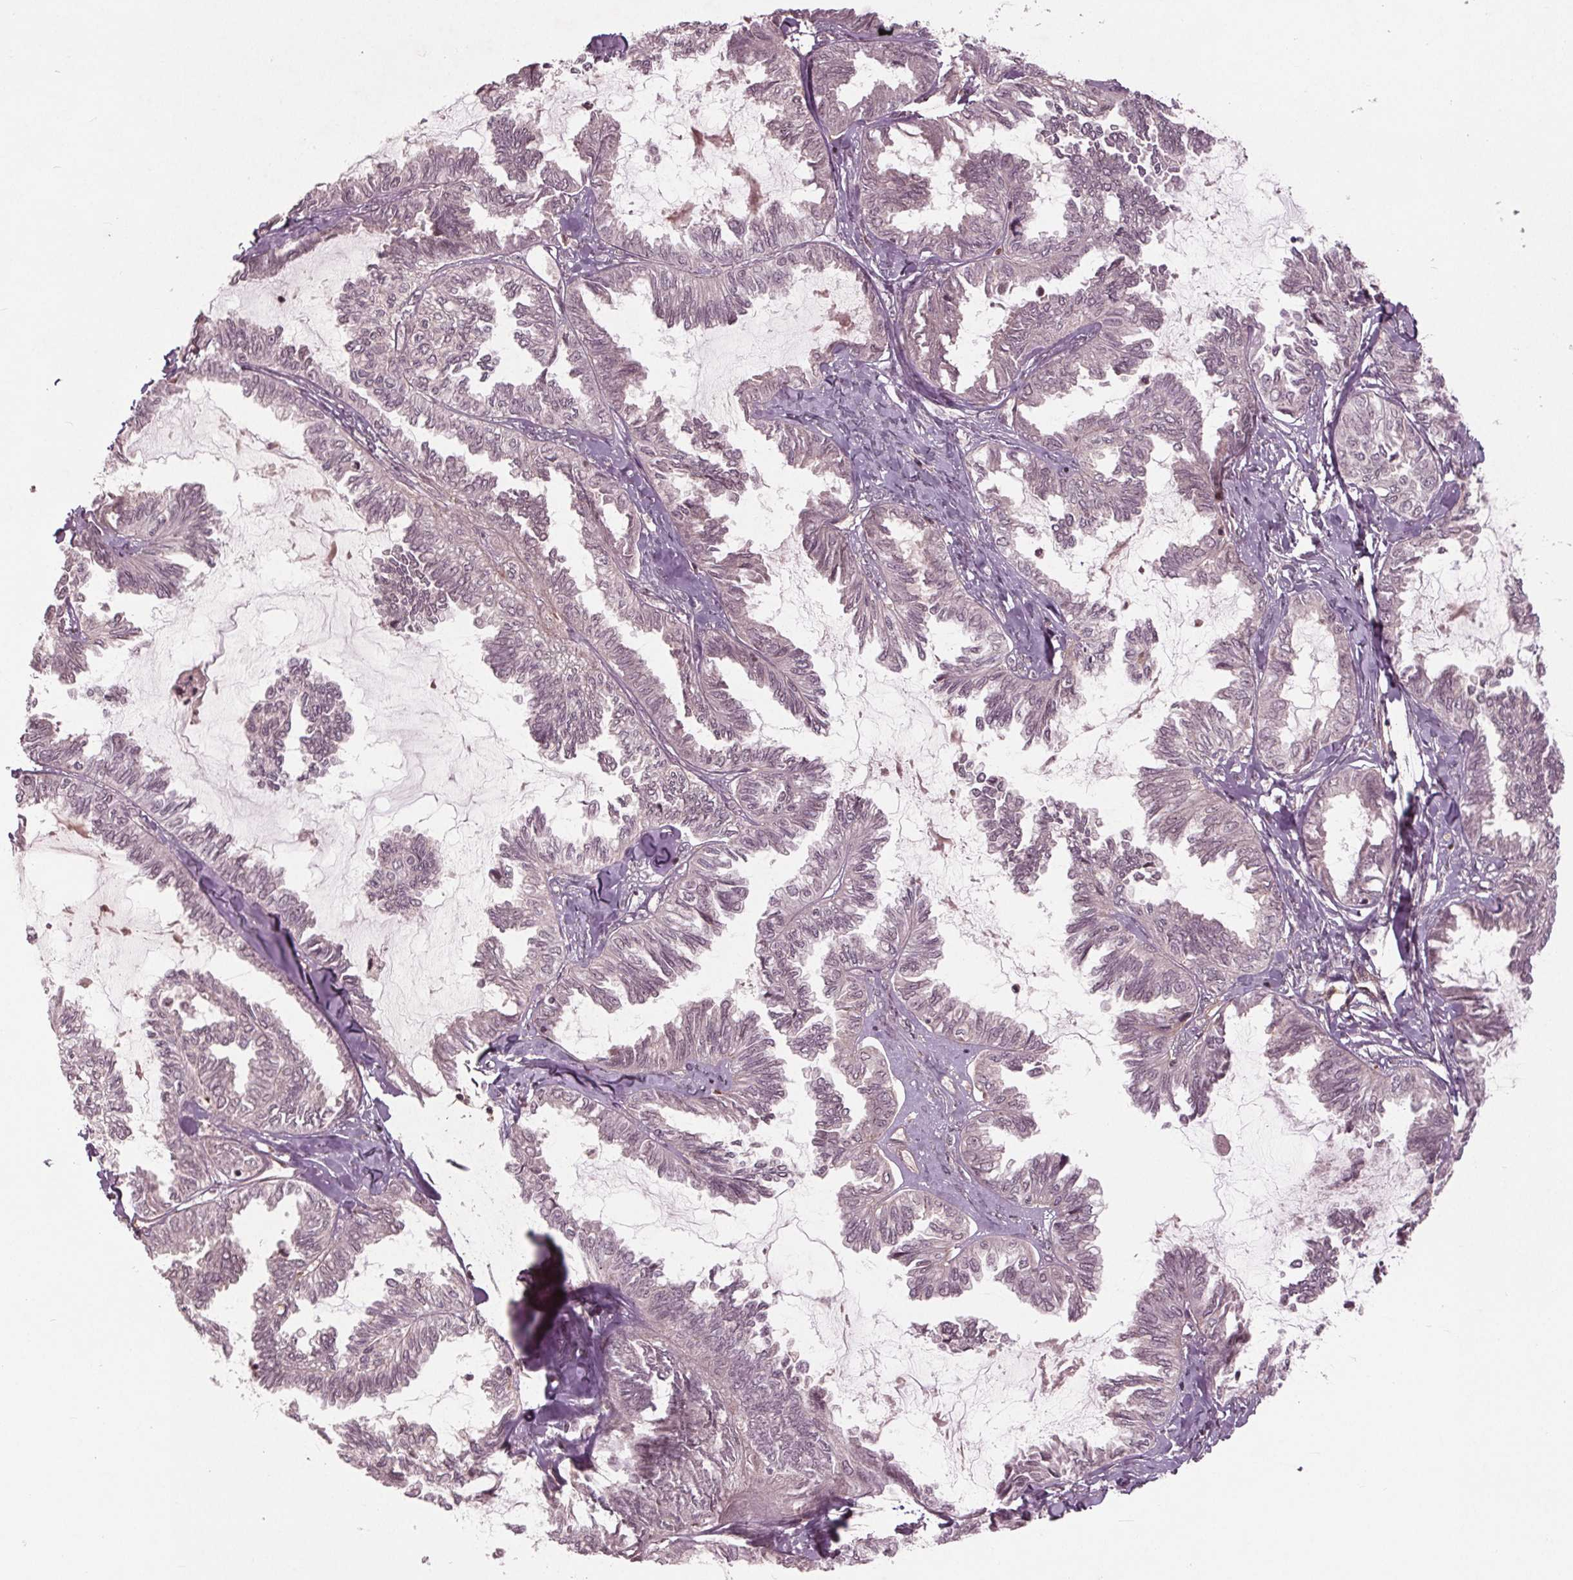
{"staining": {"intensity": "negative", "quantity": "none", "location": "none"}, "tissue": "ovarian cancer", "cell_type": "Tumor cells", "image_type": "cancer", "snomed": [{"axis": "morphology", "description": "Carcinoma, endometroid"}, {"axis": "topography", "description": "Ovary"}], "caption": "DAB (3,3'-diaminobenzidine) immunohistochemical staining of ovarian endometroid carcinoma exhibits no significant staining in tumor cells.", "gene": "BTBD1", "patient": {"sex": "female", "age": 70}}